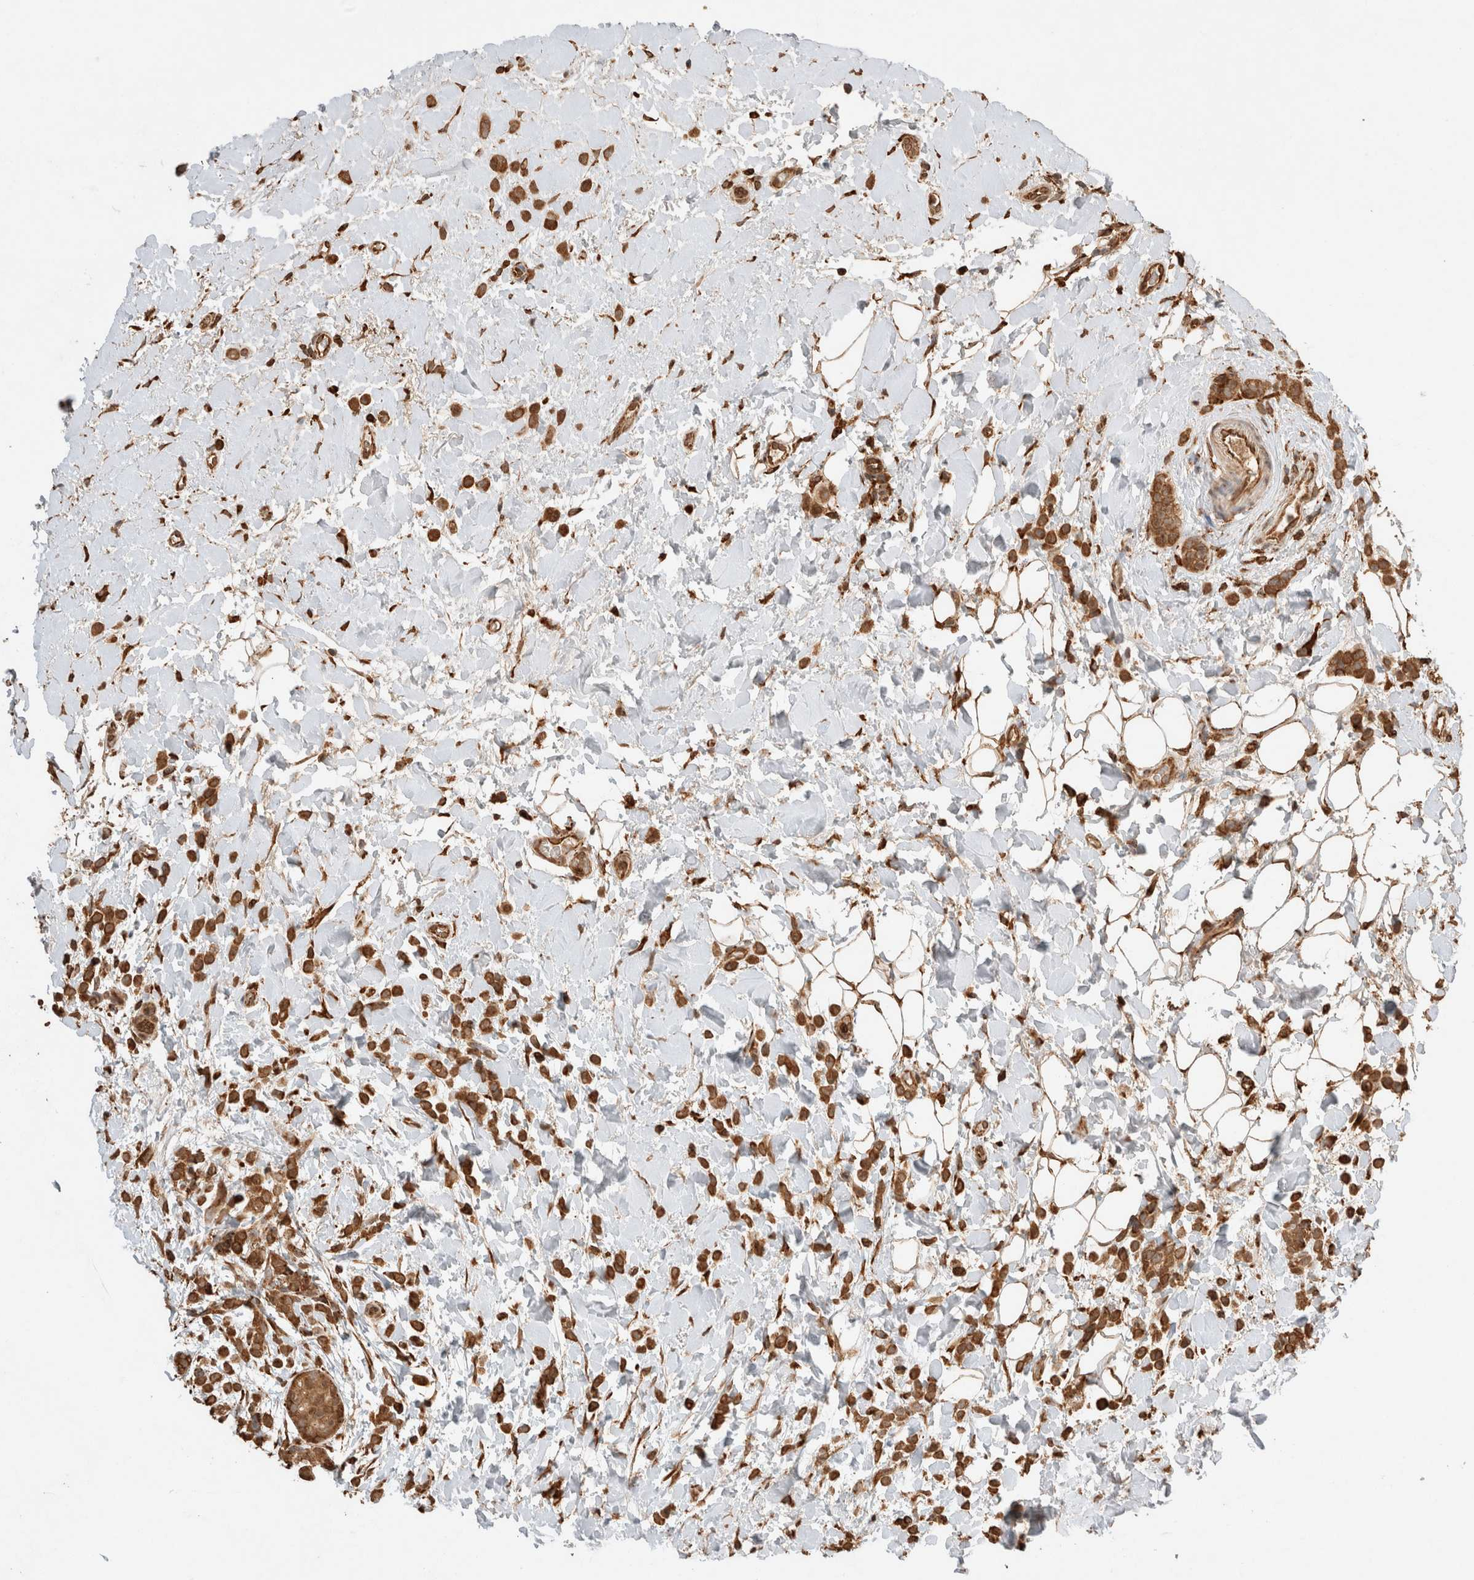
{"staining": {"intensity": "moderate", "quantity": ">75%", "location": "cytoplasmic/membranous"}, "tissue": "breast cancer", "cell_type": "Tumor cells", "image_type": "cancer", "snomed": [{"axis": "morphology", "description": "Normal tissue, NOS"}, {"axis": "morphology", "description": "Lobular carcinoma"}, {"axis": "topography", "description": "Breast"}], "caption": "IHC (DAB) staining of human lobular carcinoma (breast) exhibits moderate cytoplasmic/membranous protein expression in approximately >75% of tumor cells. The protein of interest is shown in brown color, while the nuclei are stained blue.", "gene": "ERAP1", "patient": {"sex": "female", "age": 50}}